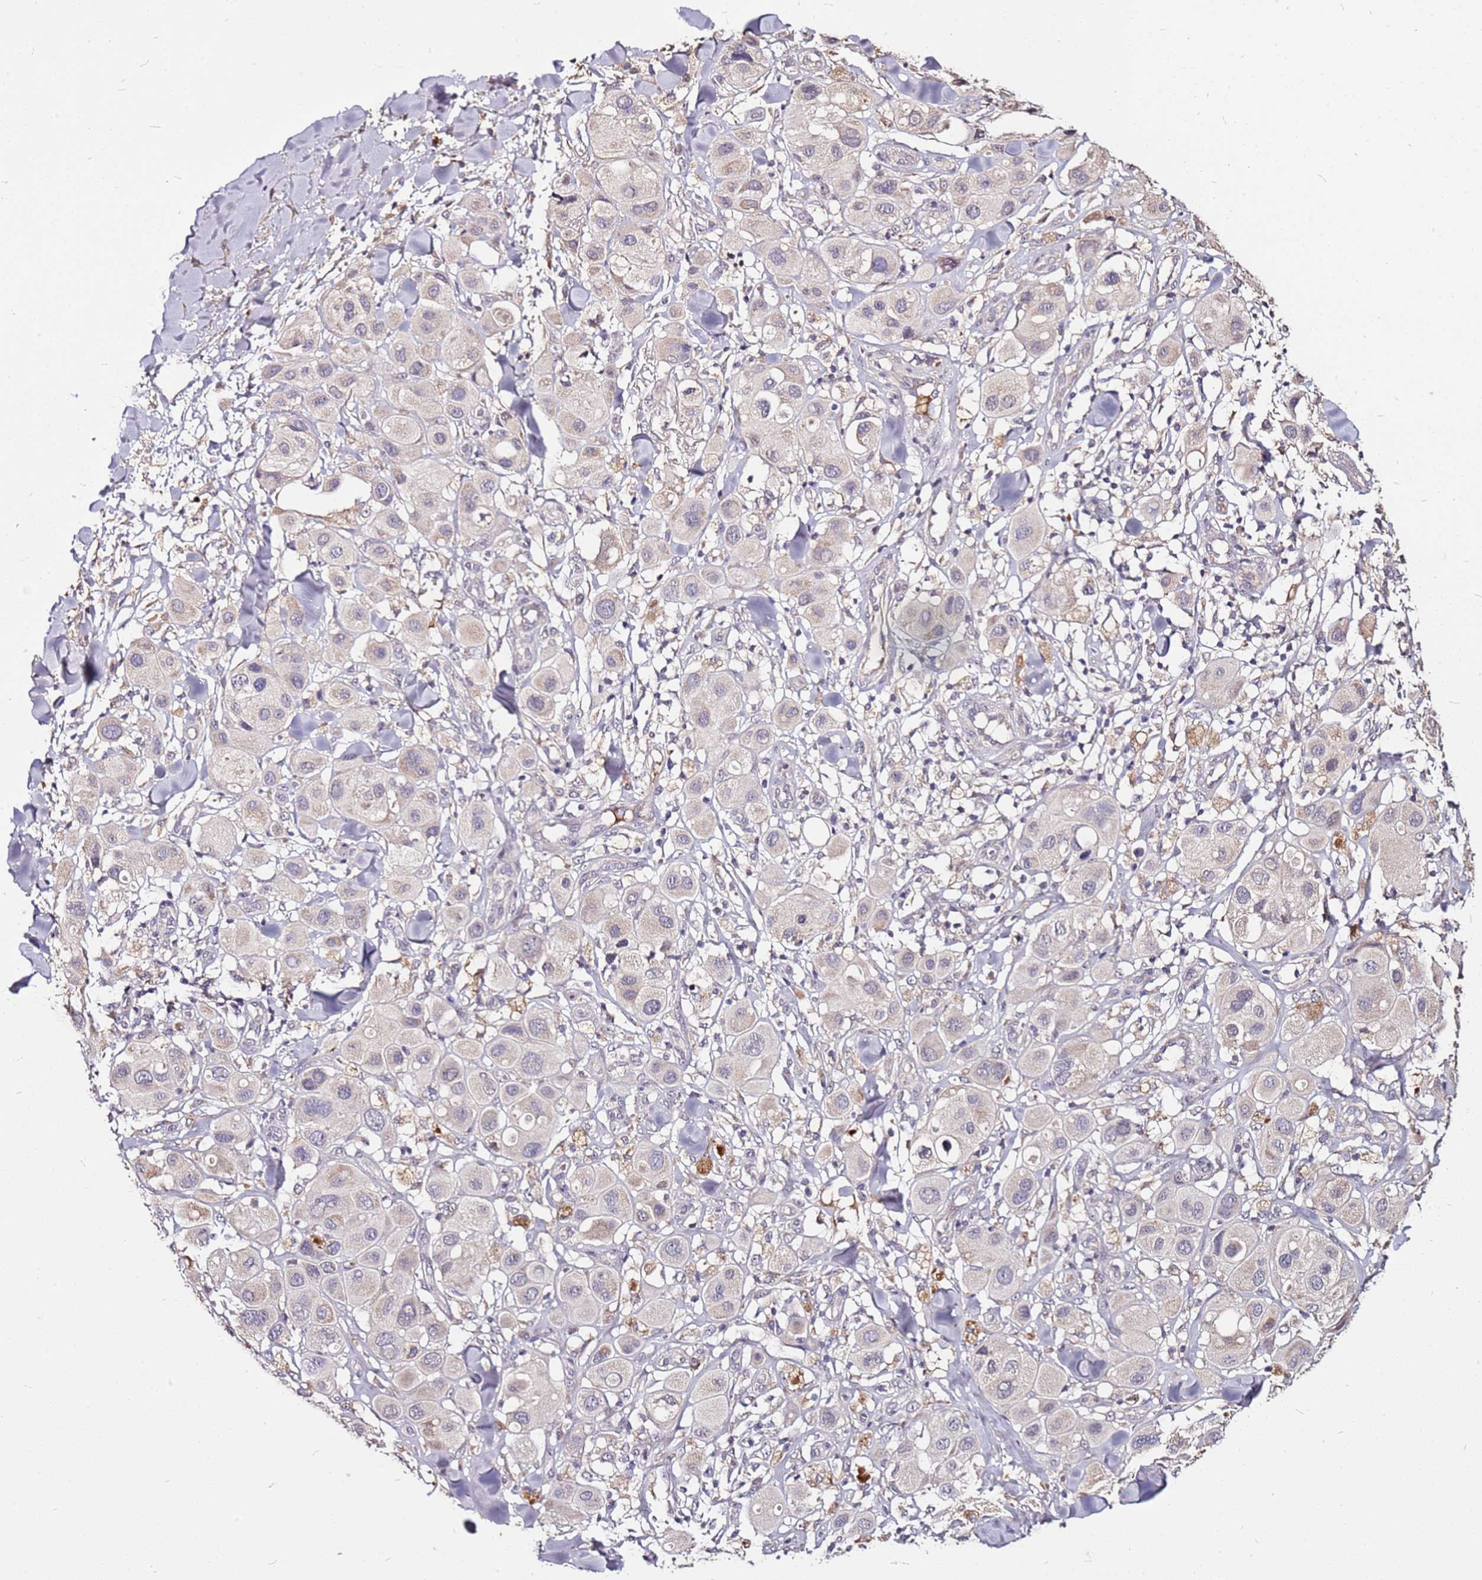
{"staining": {"intensity": "weak", "quantity": "<25%", "location": "nuclear"}, "tissue": "melanoma", "cell_type": "Tumor cells", "image_type": "cancer", "snomed": [{"axis": "morphology", "description": "Malignant melanoma, Metastatic site"}, {"axis": "topography", "description": "Skin"}], "caption": "The immunohistochemistry (IHC) histopathology image has no significant staining in tumor cells of melanoma tissue.", "gene": "DCDC2C", "patient": {"sex": "male", "age": 41}}